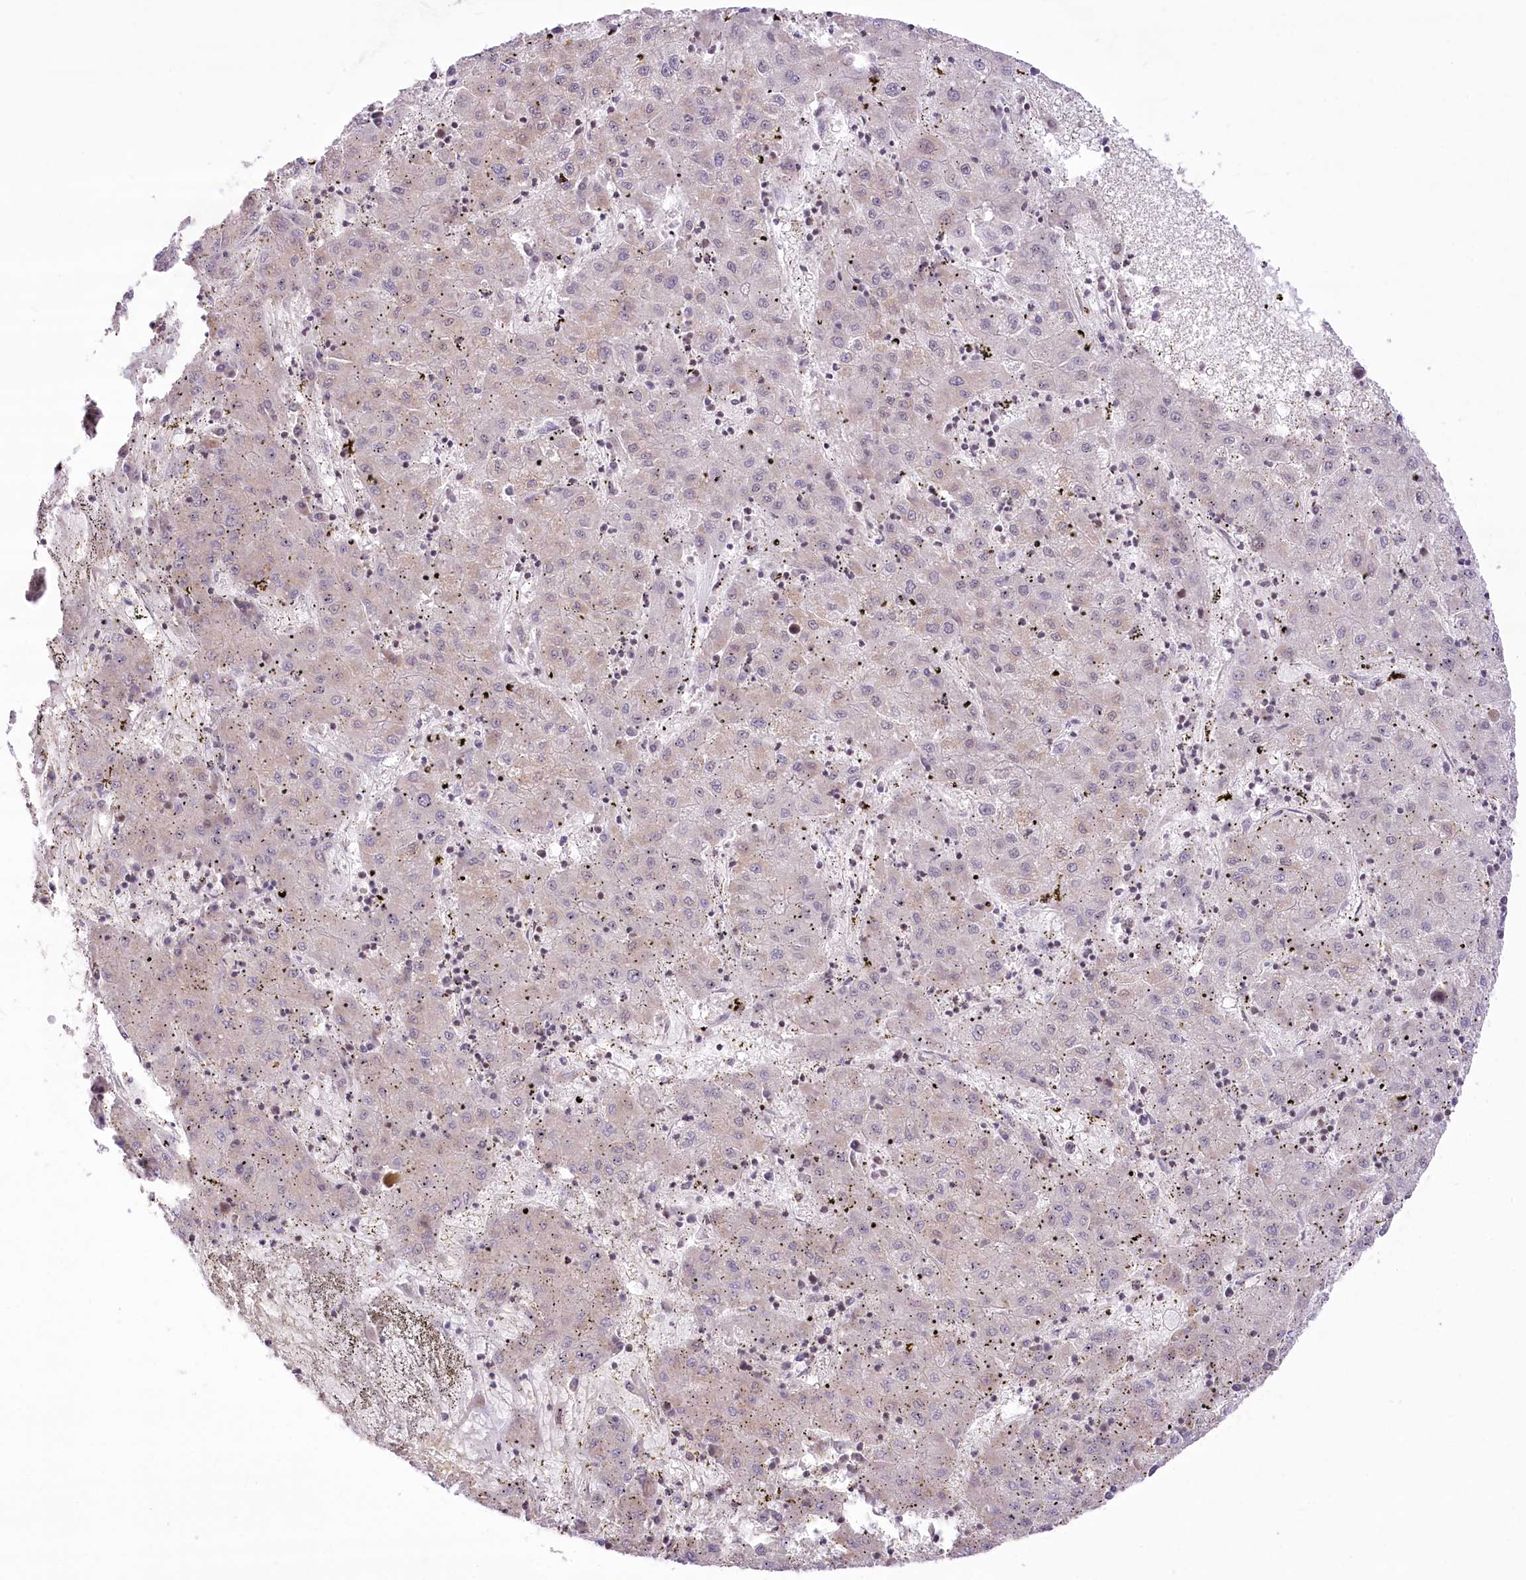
{"staining": {"intensity": "weak", "quantity": "<25%", "location": "cytoplasmic/membranous"}, "tissue": "liver cancer", "cell_type": "Tumor cells", "image_type": "cancer", "snomed": [{"axis": "morphology", "description": "Carcinoma, Hepatocellular, NOS"}, {"axis": "topography", "description": "Liver"}], "caption": "Tumor cells show no significant staining in liver cancer (hepatocellular carcinoma).", "gene": "ZMAT2", "patient": {"sex": "male", "age": 72}}